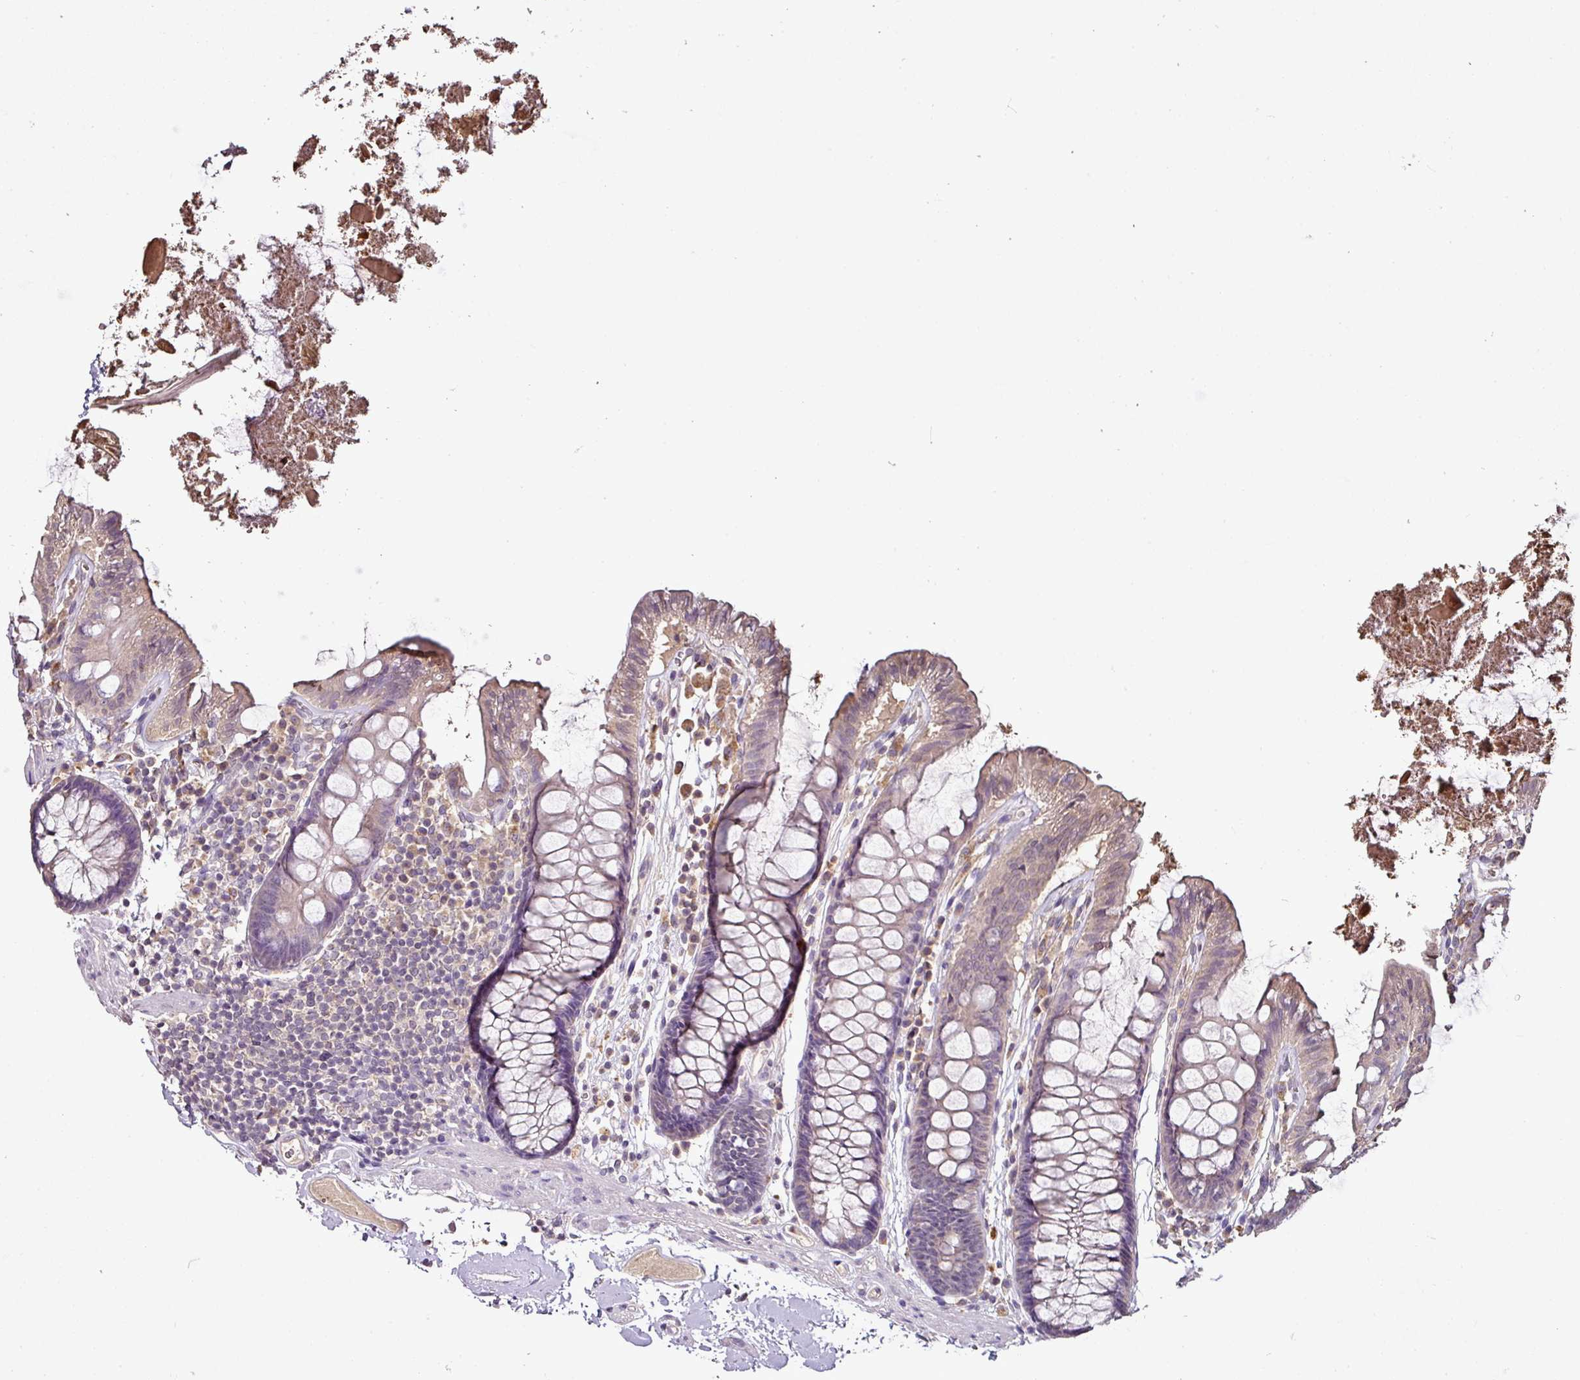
{"staining": {"intensity": "weak", "quantity": ">75%", "location": "cytoplasmic/membranous"}, "tissue": "colon", "cell_type": "Endothelial cells", "image_type": "normal", "snomed": [{"axis": "morphology", "description": "Normal tissue, NOS"}, {"axis": "topography", "description": "Colon"}], "caption": "Protein staining by immunohistochemistry displays weak cytoplasmic/membranous expression in approximately >75% of endothelial cells in benign colon. Using DAB (3,3'-diaminobenzidine) (brown) and hematoxylin (blue) stains, captured at high magnification using brightfield microscopy.", "gene": "RPL38", "patient": {"sex": "male", "age": 84}}